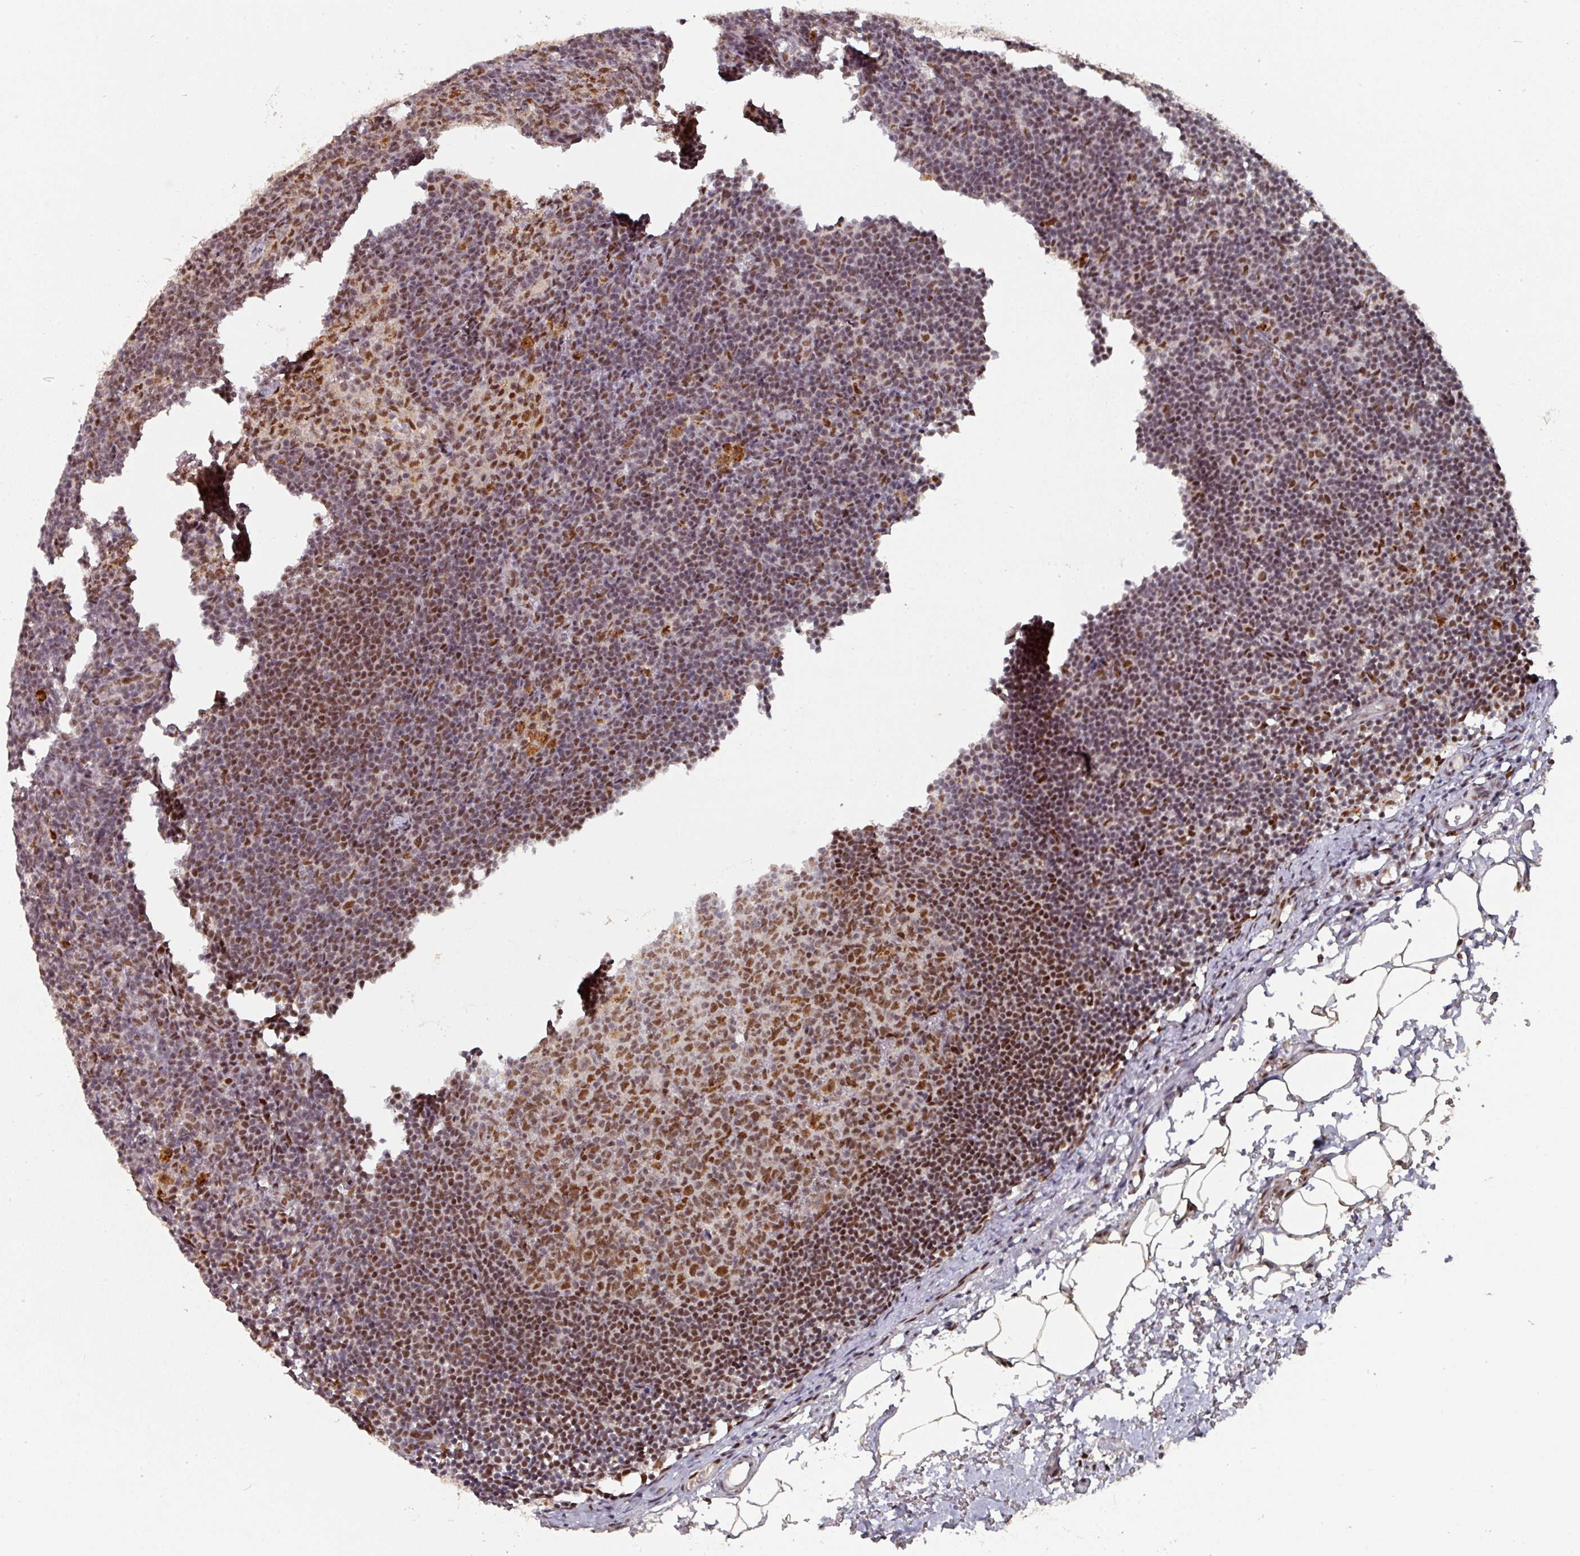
{"staining": {"intensity": "moderate", "quantity": ">75%", "location": "nuclear"}, "tissue": "lymph node", "cell_type": "Germinal center cells", "image_type": "normal", "snomed": [{"axis": "morphology", "description": "Normal tissue, NOS"}, {"axis": "topography", "description": "Lymph node"}], "caption": "Immunohistochemistry of unremarkable lymph node demonstrates medium levels of moderate nuclear positivity in approximately >75% of germinal center cells. (Brightfield microscopy of DAB IHC at high magnification).", "gene": "ENSG00000289690", "patient": {"sex": "male", "age": 49}}